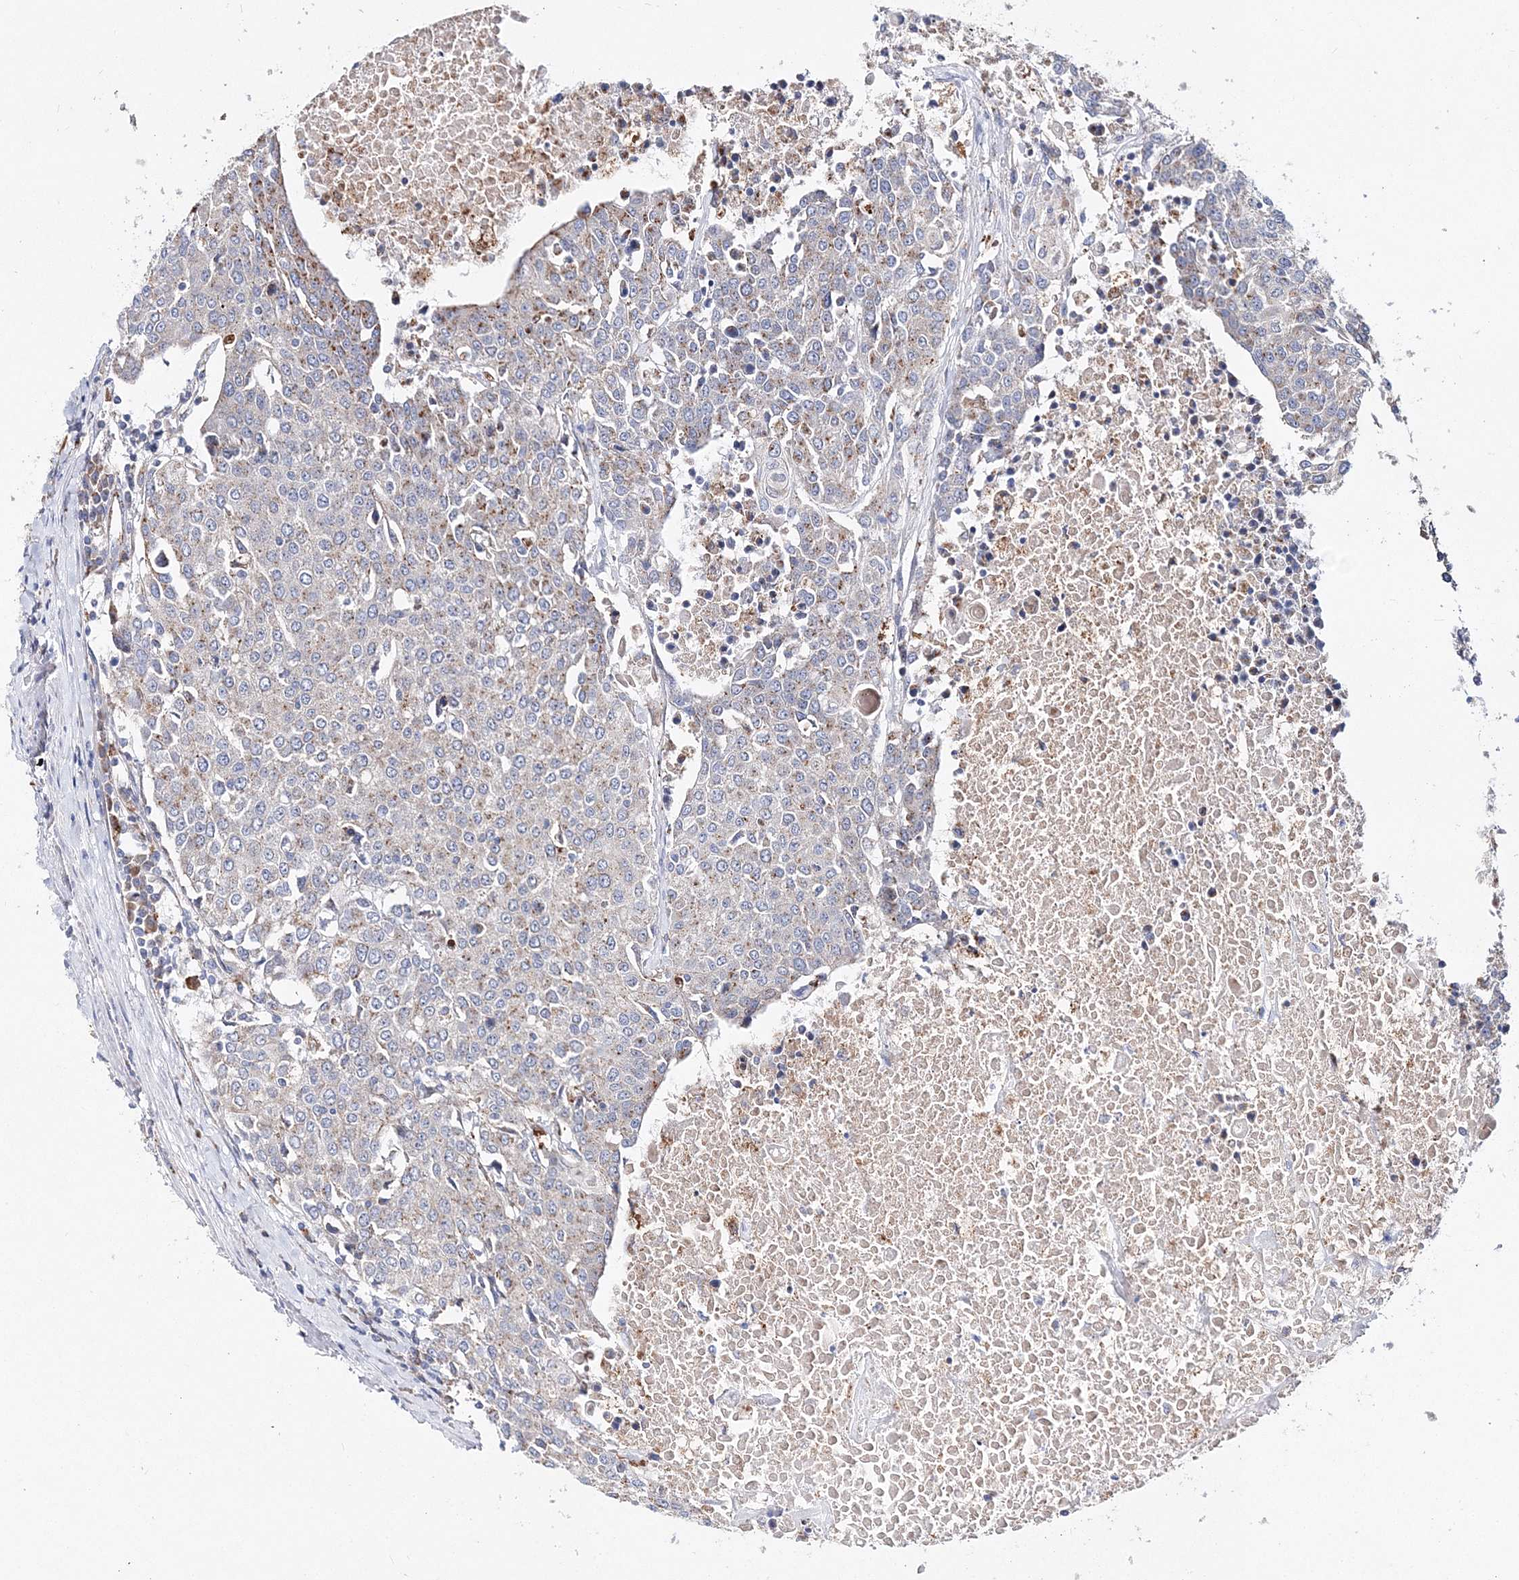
{"staining": {"intensity": "weak", "quantity": "25%-75%", "location": "cytoplasmic/membranous"}, "tissue": "urothelial cancer", "cell_type": "Tumor cells", "image_type": "cancer", "snomed": [{"axis": "morphology", "description": "Urothelial carcinoma, High grade"}, {"axis": "topography", "description": "Urinary bladder"}], "caption": "High-grade urothelial carcinoma stained with IHC demonstrates weak cytoplasmic/membranous expression in about 25%-75% of tumor cells.", "gene": "C3orf38", "patient": {"sex": "female", "age": 85}}